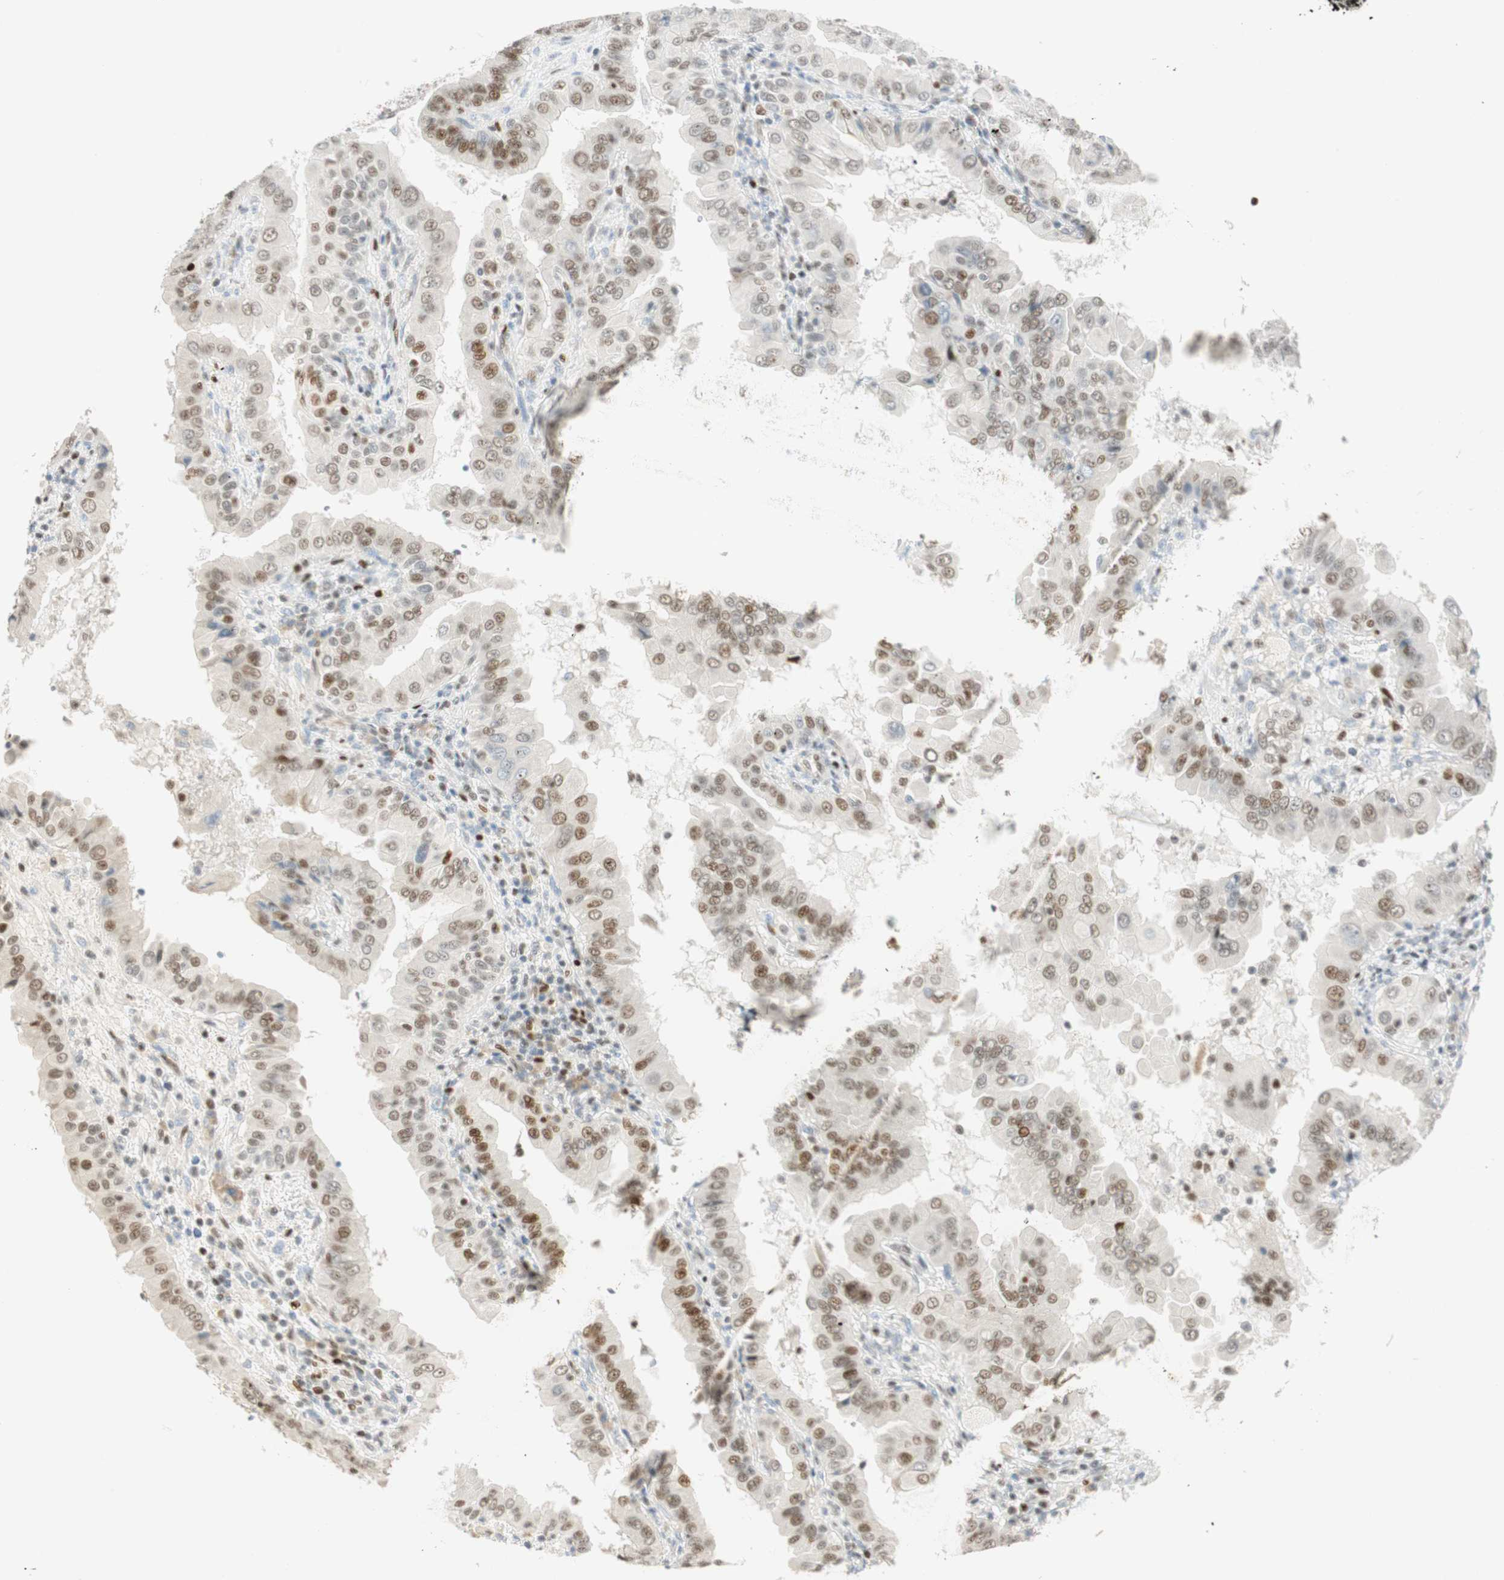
{"staining": {"intensity": "moderate", "quantity": ">75%", "location": "nuclear"}, "tissue": "thyroid cancer", "cell_type": "Tumor cells", "image_type": "cancer", "snomed": [{"axis": "morphology", "description": "Papillary adenocarcinoma, NOS"}, {"axis": "topography", "description": "Thyroid gland"}], "caption": "The immunohistochemical stain labels moderate nuclear expression in tumor cells of thyroid cancer (papillary adenocarcinoma) tissue.", "gene": "MSX2", "patient": {"sex": "male", "age": 33}}